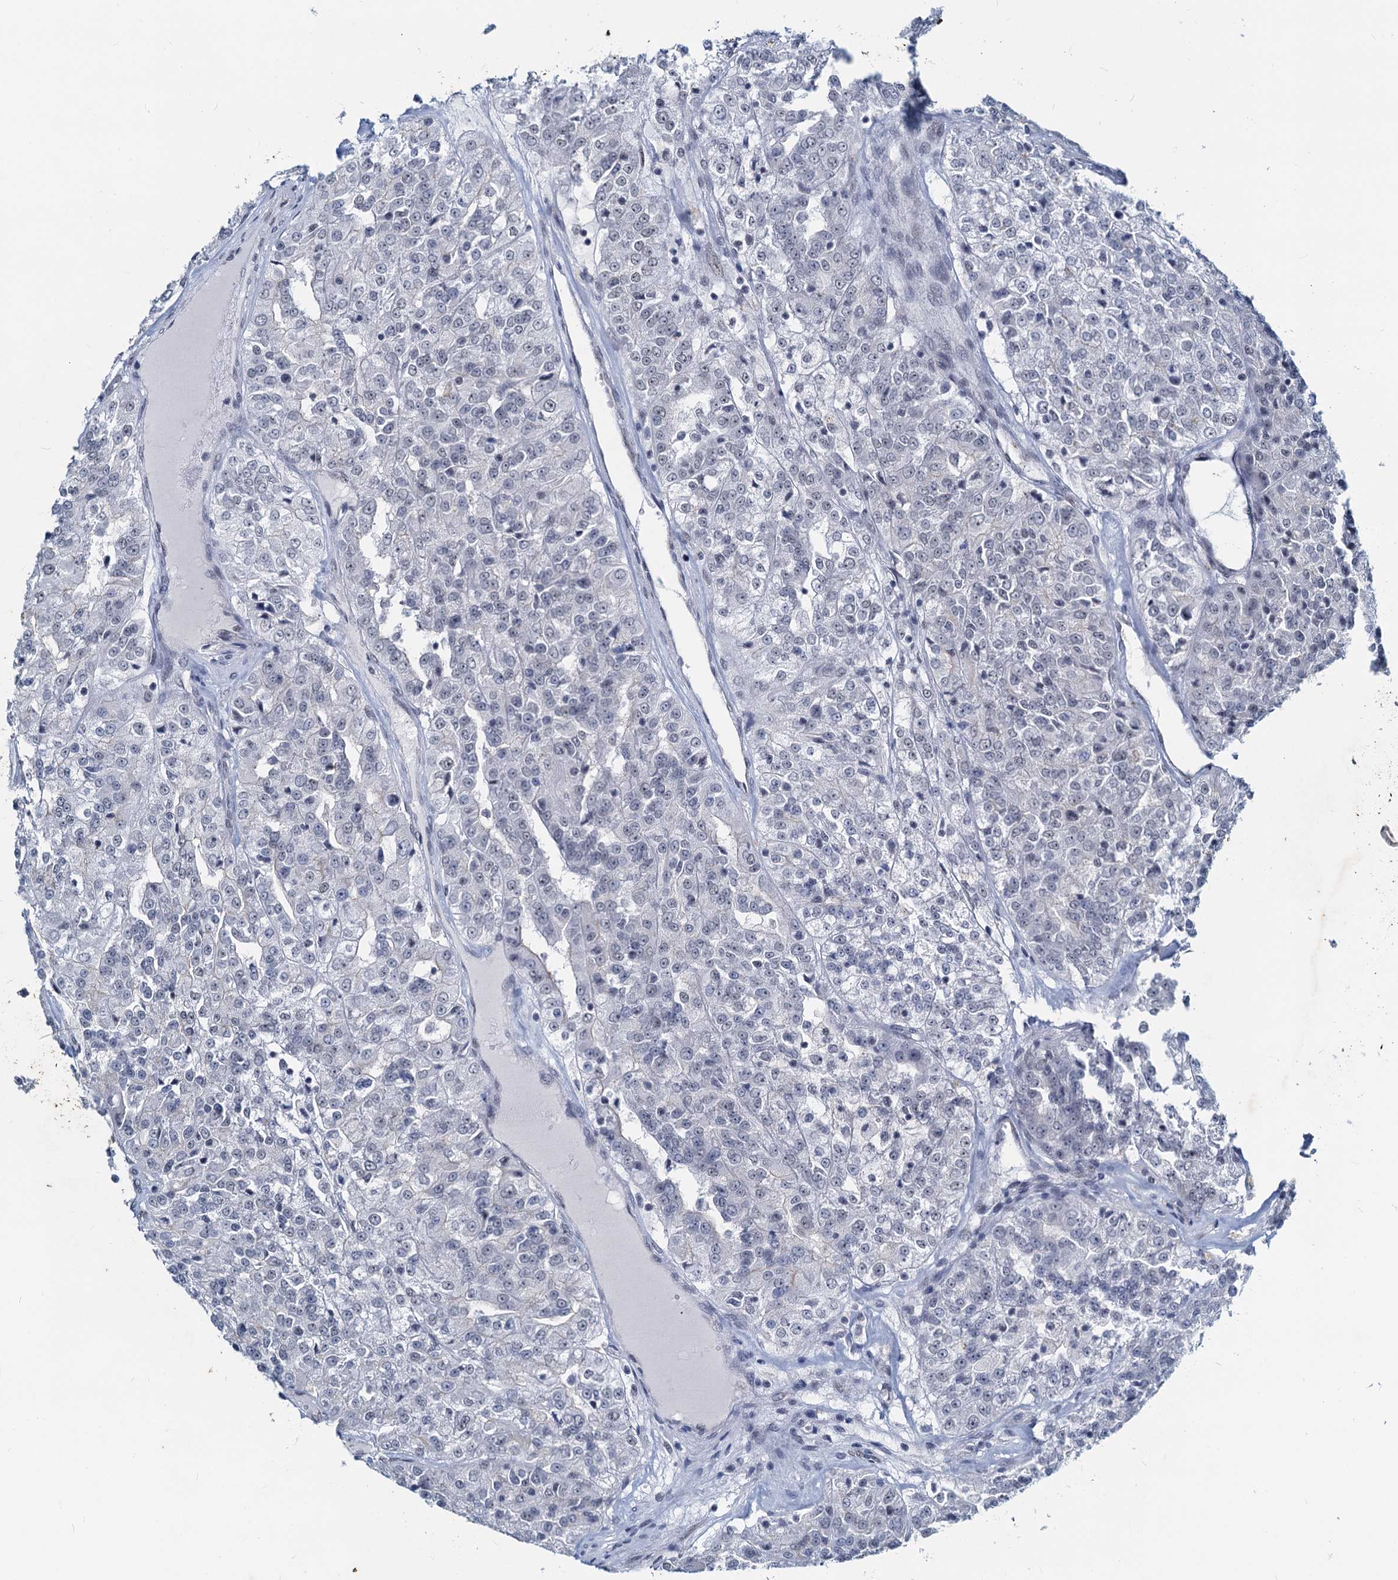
{"staining": {"intensity": "negative", "quantity": "none", "location": "none"}, "tissue": "renal cancer", "cell_type": "Tumor cells", "image_type": "cancer", "snomed": [{"axis": "morphology", "description": "Adenocarcinoma, NOS"}, {"axis": "topography", "description": "Kidney"}], "caption": "Photomicrograph shows no protein expression in tumor cells of adenocarcinoma (renal) tissue. The staining is performed using DAB (3,3'-diaminobenzidine) brown chromogen with nuclei counter-stained in using hematoxylin.", "gene": "METTL14", "patient": {"sex": "female", "age": 63}}